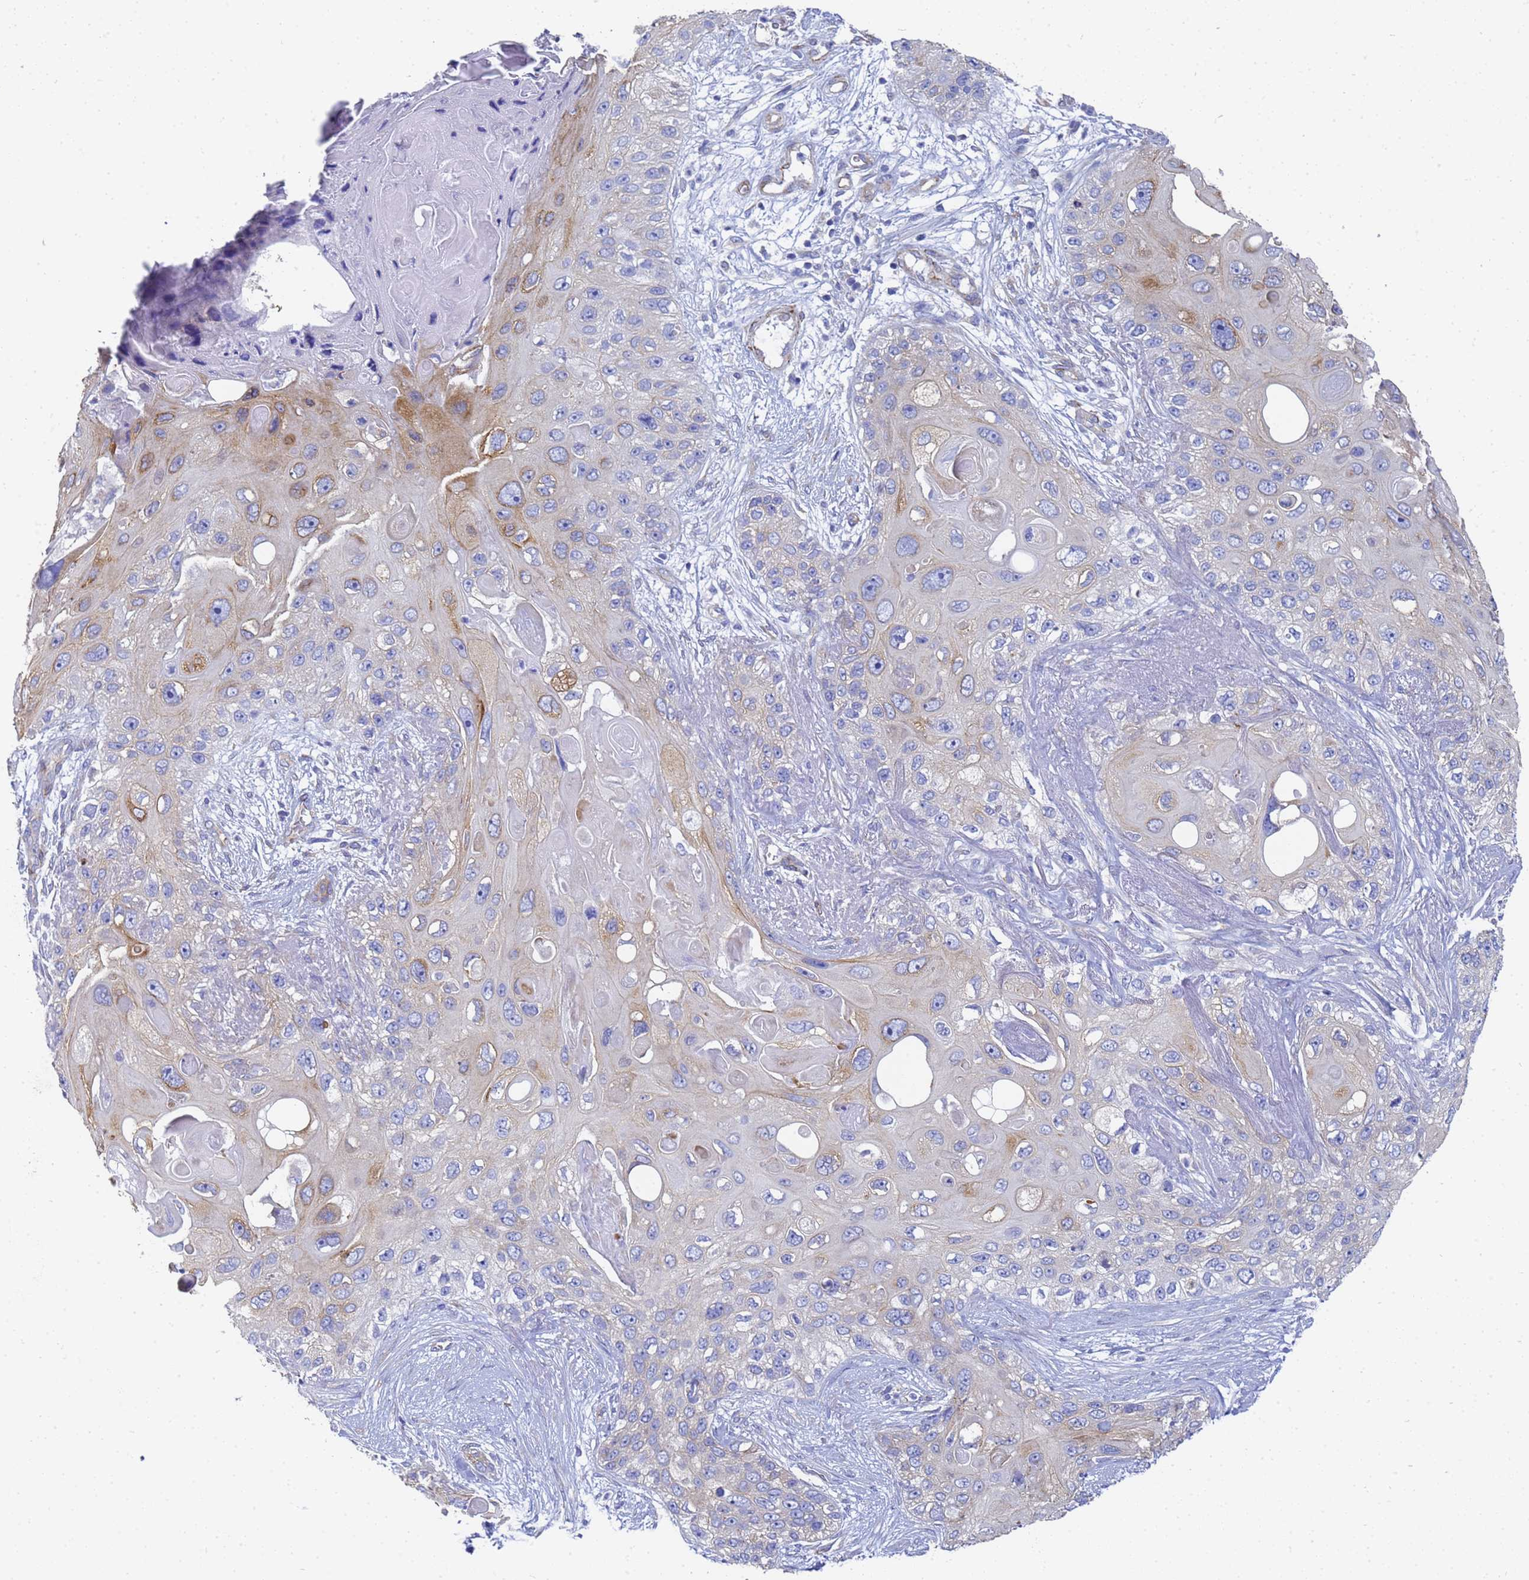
{"staining": {"intensity": "moderate", "quantity": "<25%", "location": "cytoplasmic/membranous"}, "tissue": "skin cancer", "cell_type": "Tumor cells", "image_type": "cancer", "snomed": [{"axis": "morphology", "description": "Normal tissue, NOS"}, {"axis": "morphology", "description": "Squamous cell carcinoma, NOS"}, {"axis": "topography", "description": "Skin"}], "caption": "DAB immunohistochemical staining of human skin squamous cell carcinoma reveals moderate cytoplasmic/membranous protein positivity in approximately <25% of tumor cells.", "gene": "TUBB1", "patient": {"sex": "male", "age": 72}}